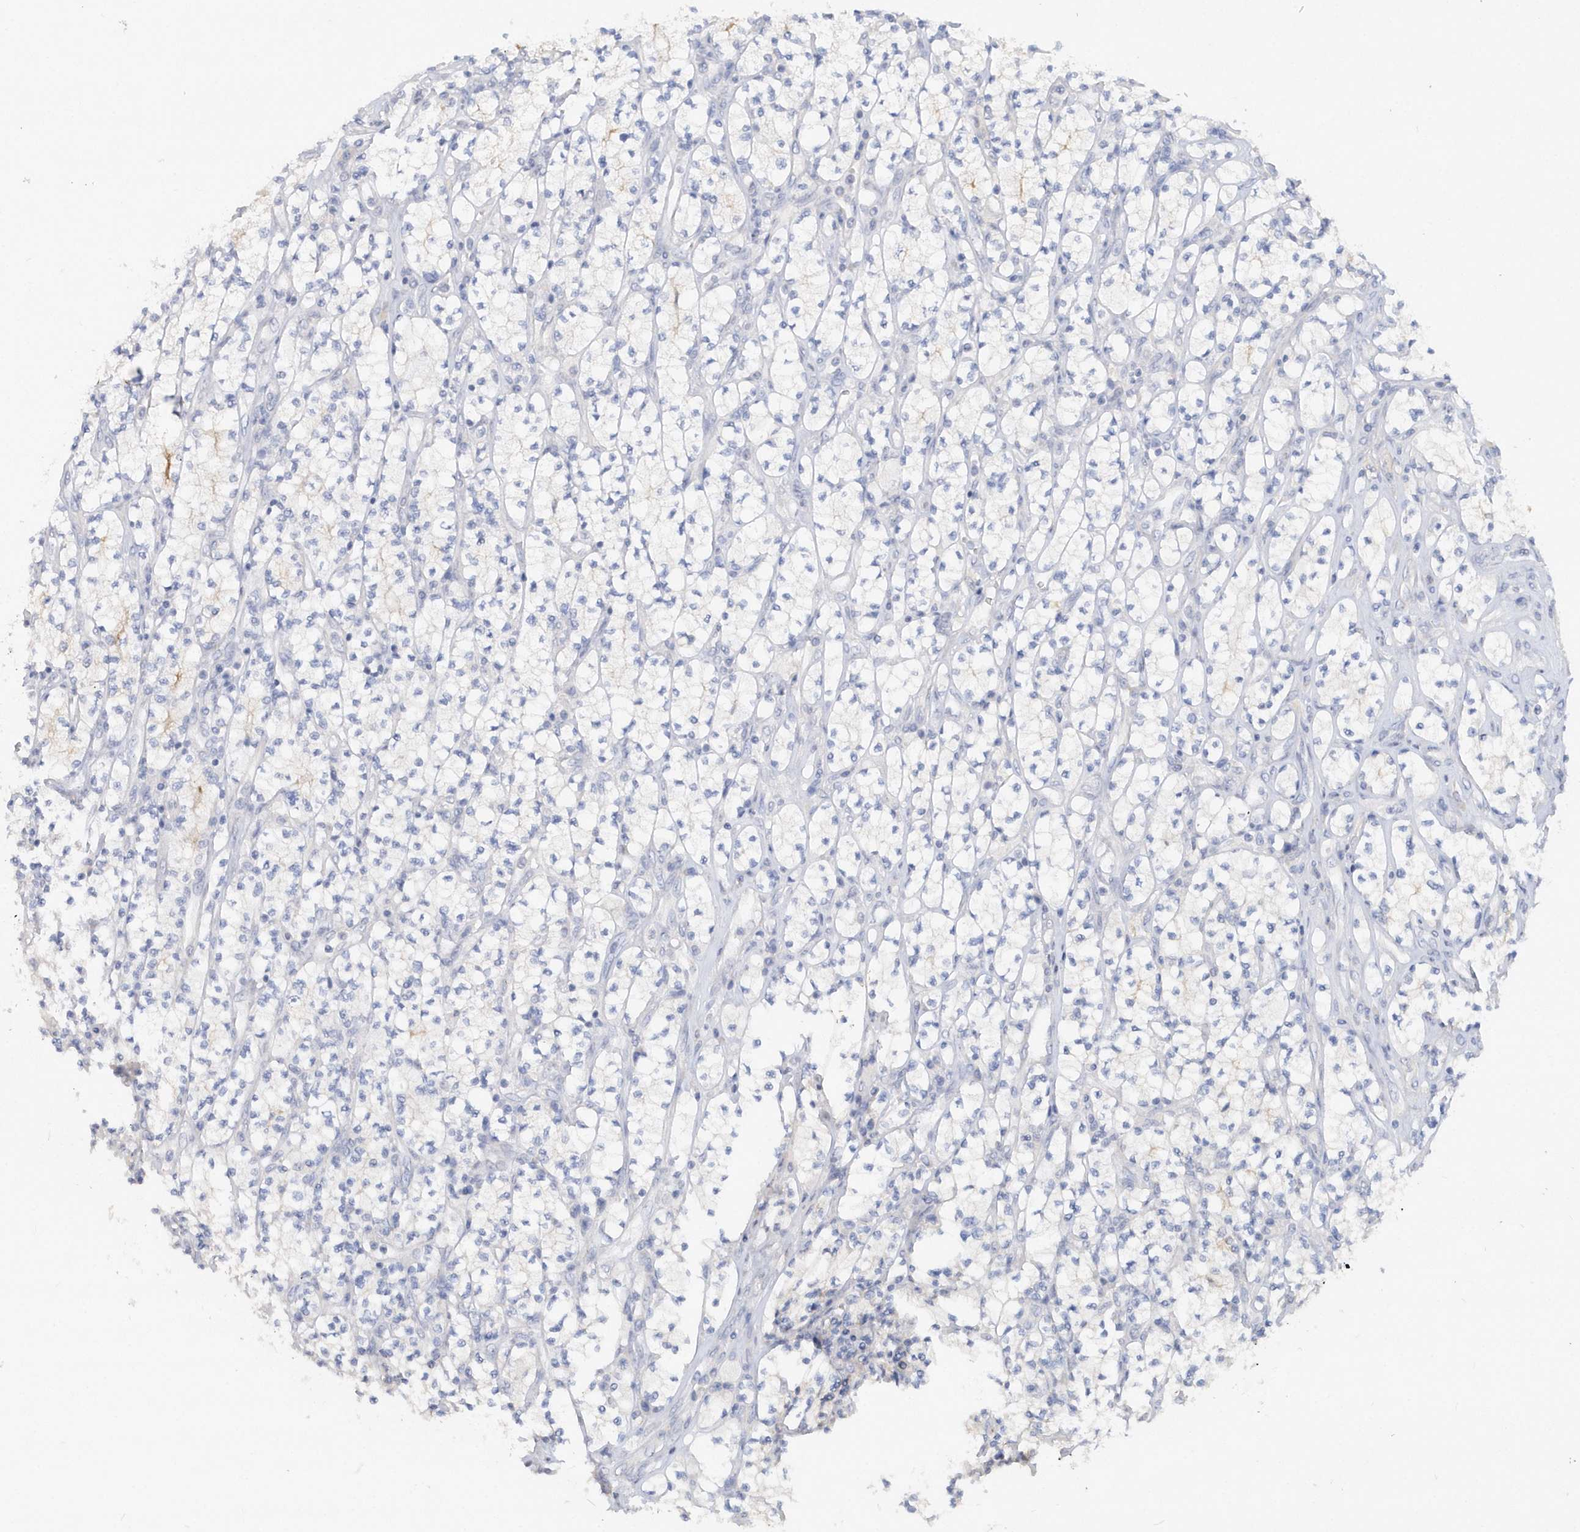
{"staining": {"intensity": "moderate", "quantity": "<25%", "location": "cytoplasmic/membranous"}, "tissue": "renal cancer", "cell_type": "Tumor cells", "image_type": "cancer", "snomed": [{"axis": "morphology", "description": "Adenocarcinoma, NOS"}, {"axis": "topography", "description": "Kidney"}], "caption": "Protein staining of adenocarcinoma (renal) tissue reveals moderate cytoplasmic/membranous expression in approximately <25% of tumor cells.", "gene": "RPE", "patient": {"sex": "male", "age": 77}}